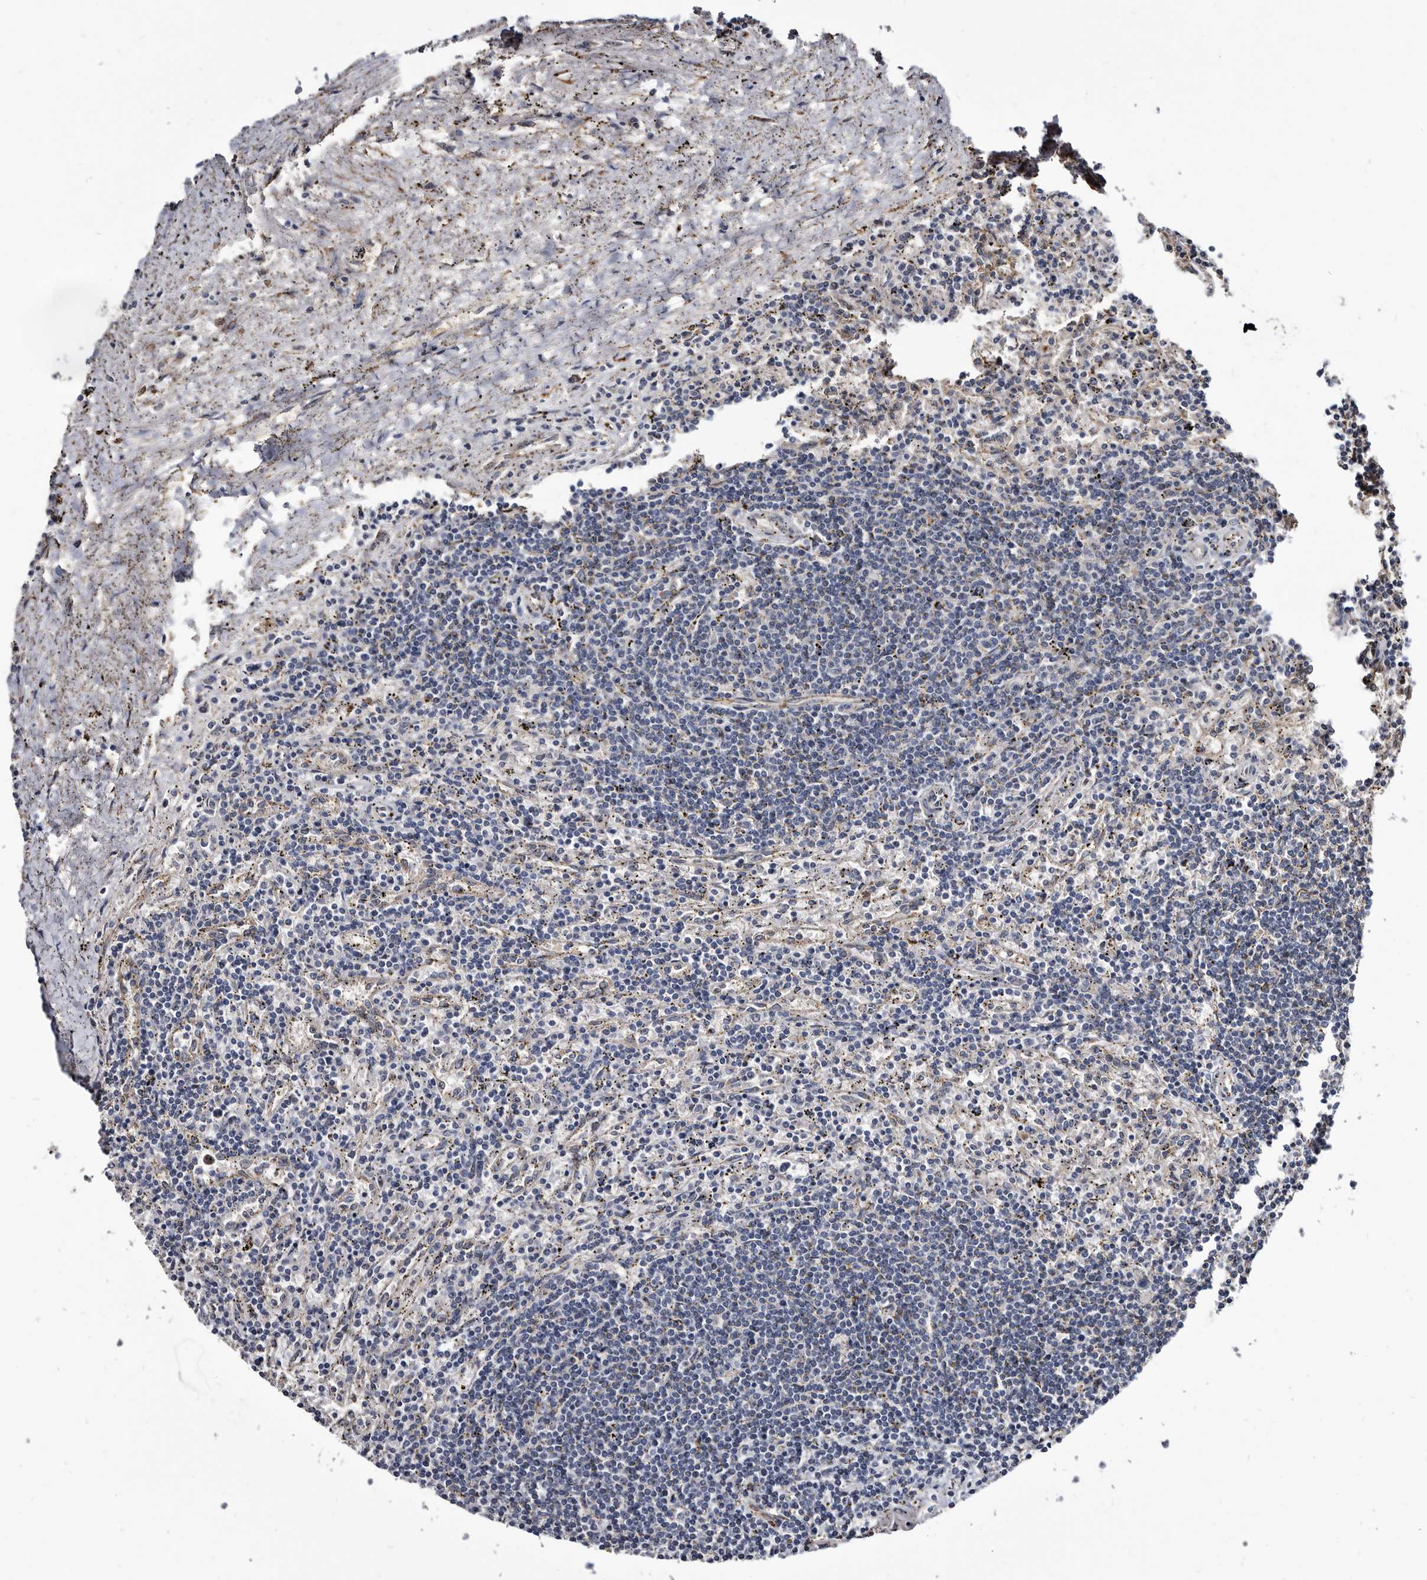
{"staining": {"intensity": "negative", "quantity": "none", "location": "none"}, "tissue": "lymphoma", "cell_type": "Tumor cells", "image_type": "cancer", "snomed": [{"axis": "morphology", "description": "Malignant lymphoma, non-Hodgkin's type, Low grade"}, {"axis": "topography", "description": "Spleen"}], "caption": "Immunohistochemistry of human low-grade malignant lymphoma, non-Hodgkin's type demonstrates no staining in tumor cells.", "gene": "CTSA", "patient": {"sex": "male", "age": 76}}